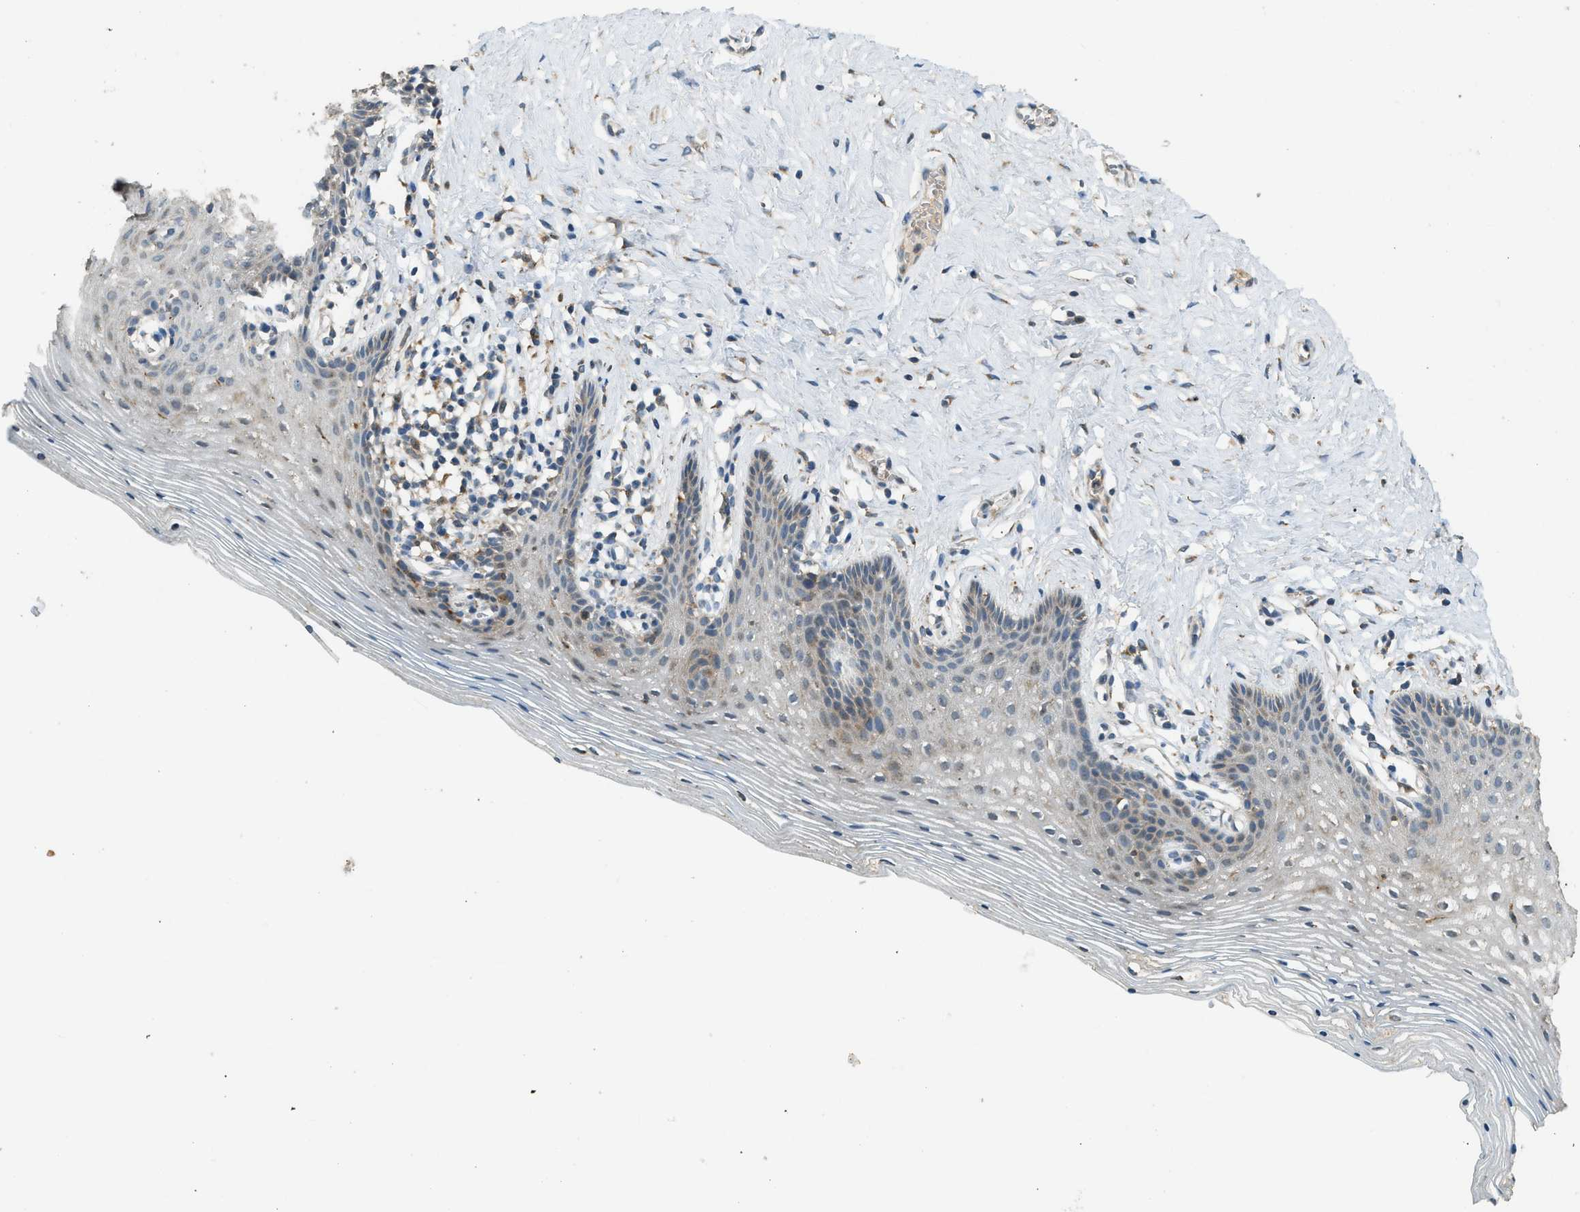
{"staining": {"intensity": "weak", "quantity": "<25%", "location": "cytoplasmic/membranous"}, "tissue": "vagina", "cell_type": "Squamous epithelial cells", "image_type": "normal", "snomed": [{"axis": "morphology", "description": "Normal tissue, NOS"}, {"axis": "topography", "description": "Vagina"}], "caption": "Photomicrograph shows no protein positivity in squamous epithelial cells of normal vagina. (DAB (3,3'-diaminobenzidine) immunohistochemistry (IHC) visualized using brightfield microscopy, high magnification).", "gene": "CTSB", "patient": {"sex": "female", "age": 32}}